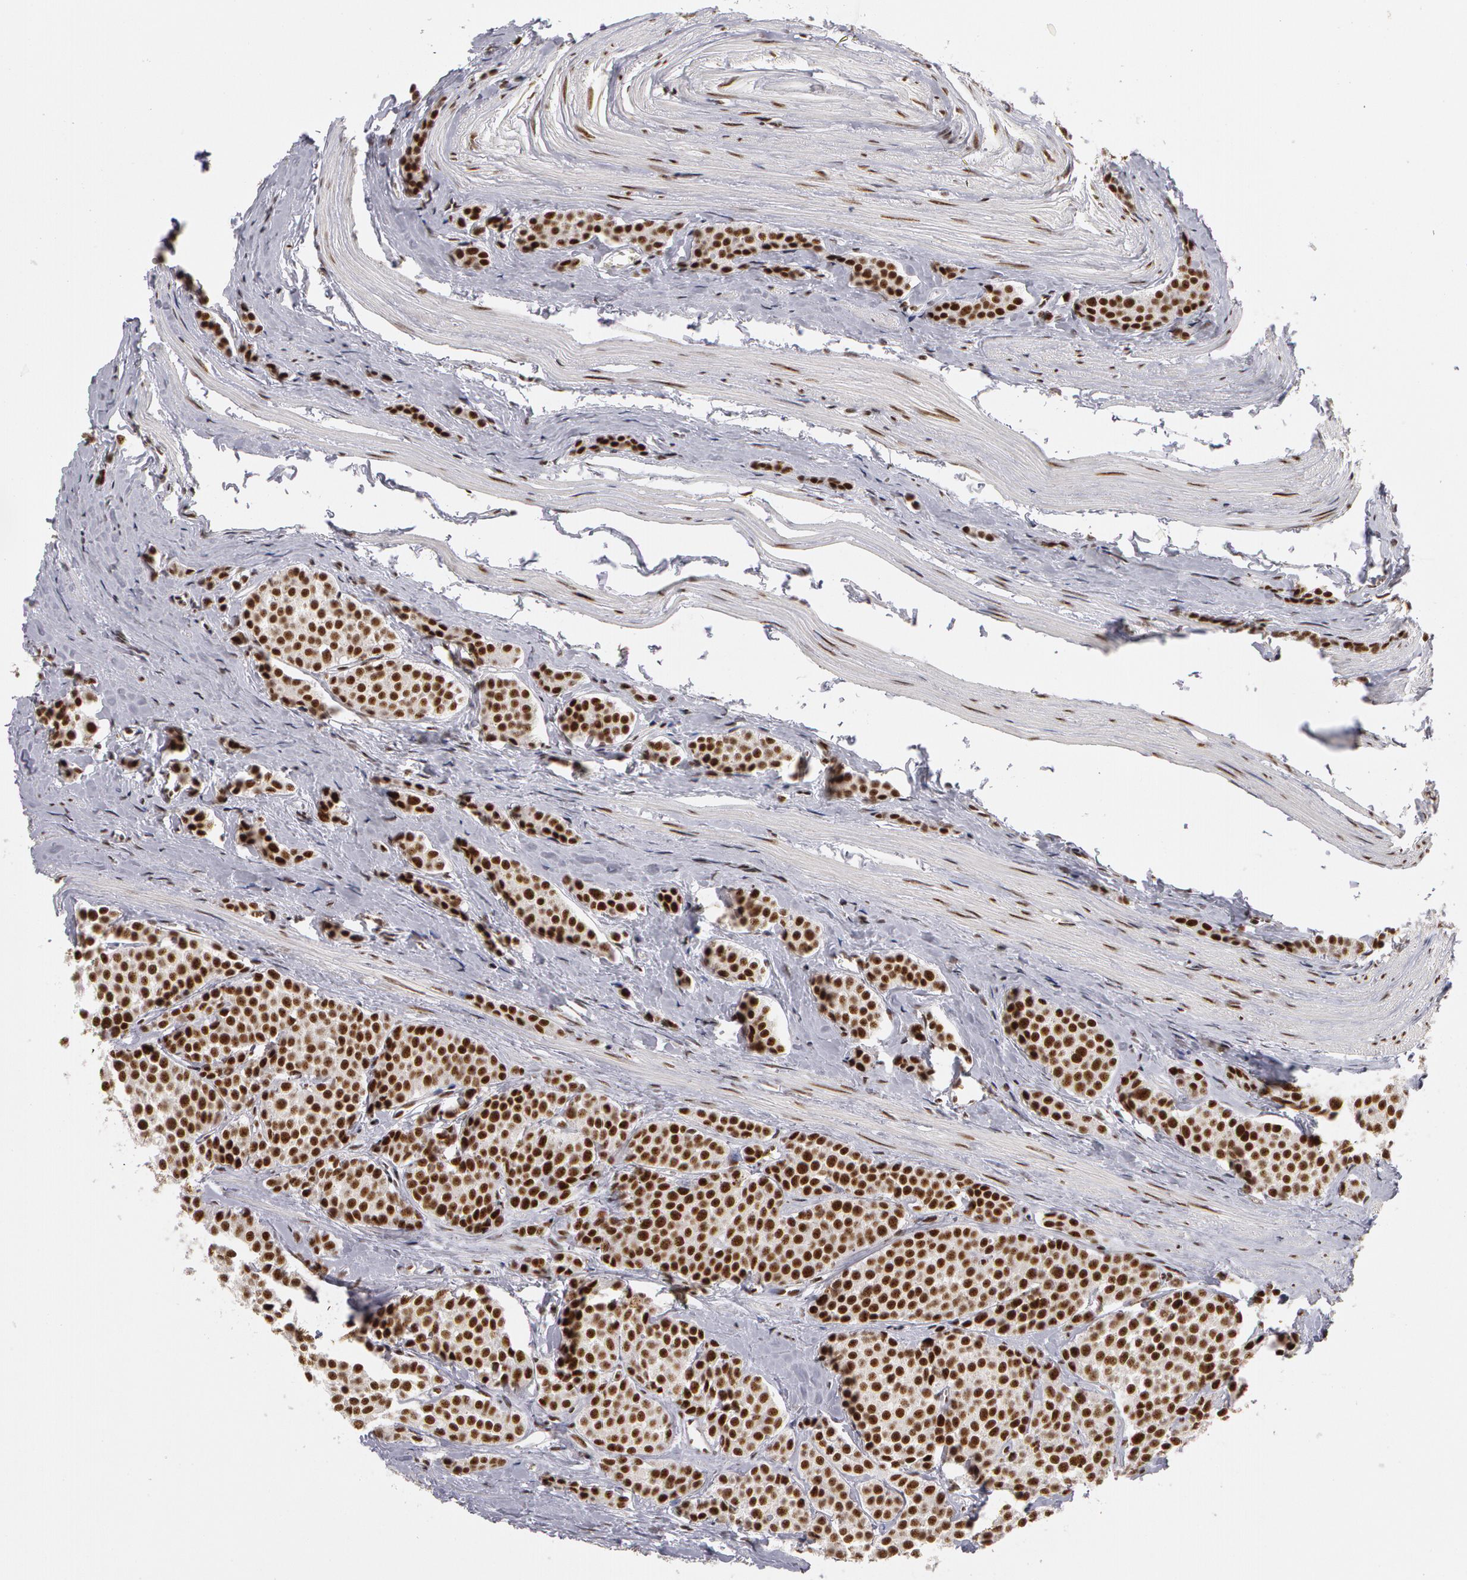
{"staining": {"intensity": "strong", "quantity": ">75%", "location": "nuclear"}, "tissue": "carcinoid", "cell_type": "Tumor cells", "image_type": "cancer", "snomed": [{"axis": "morphology", "description": "Carcinoid, malignant, NOS"}, {"axis": "topography", "description": "Small intestine"}], "caption": "DAB immunohistochemical staining of human carcinoid displays strong nuclear protein positivity in about >75% of tumor cells. Immunohistochemistry stains the protein of interest in brown and the nuclei are stained blue.", "gene": "PNN", "patient": {"sex": "male", "age": 60}}